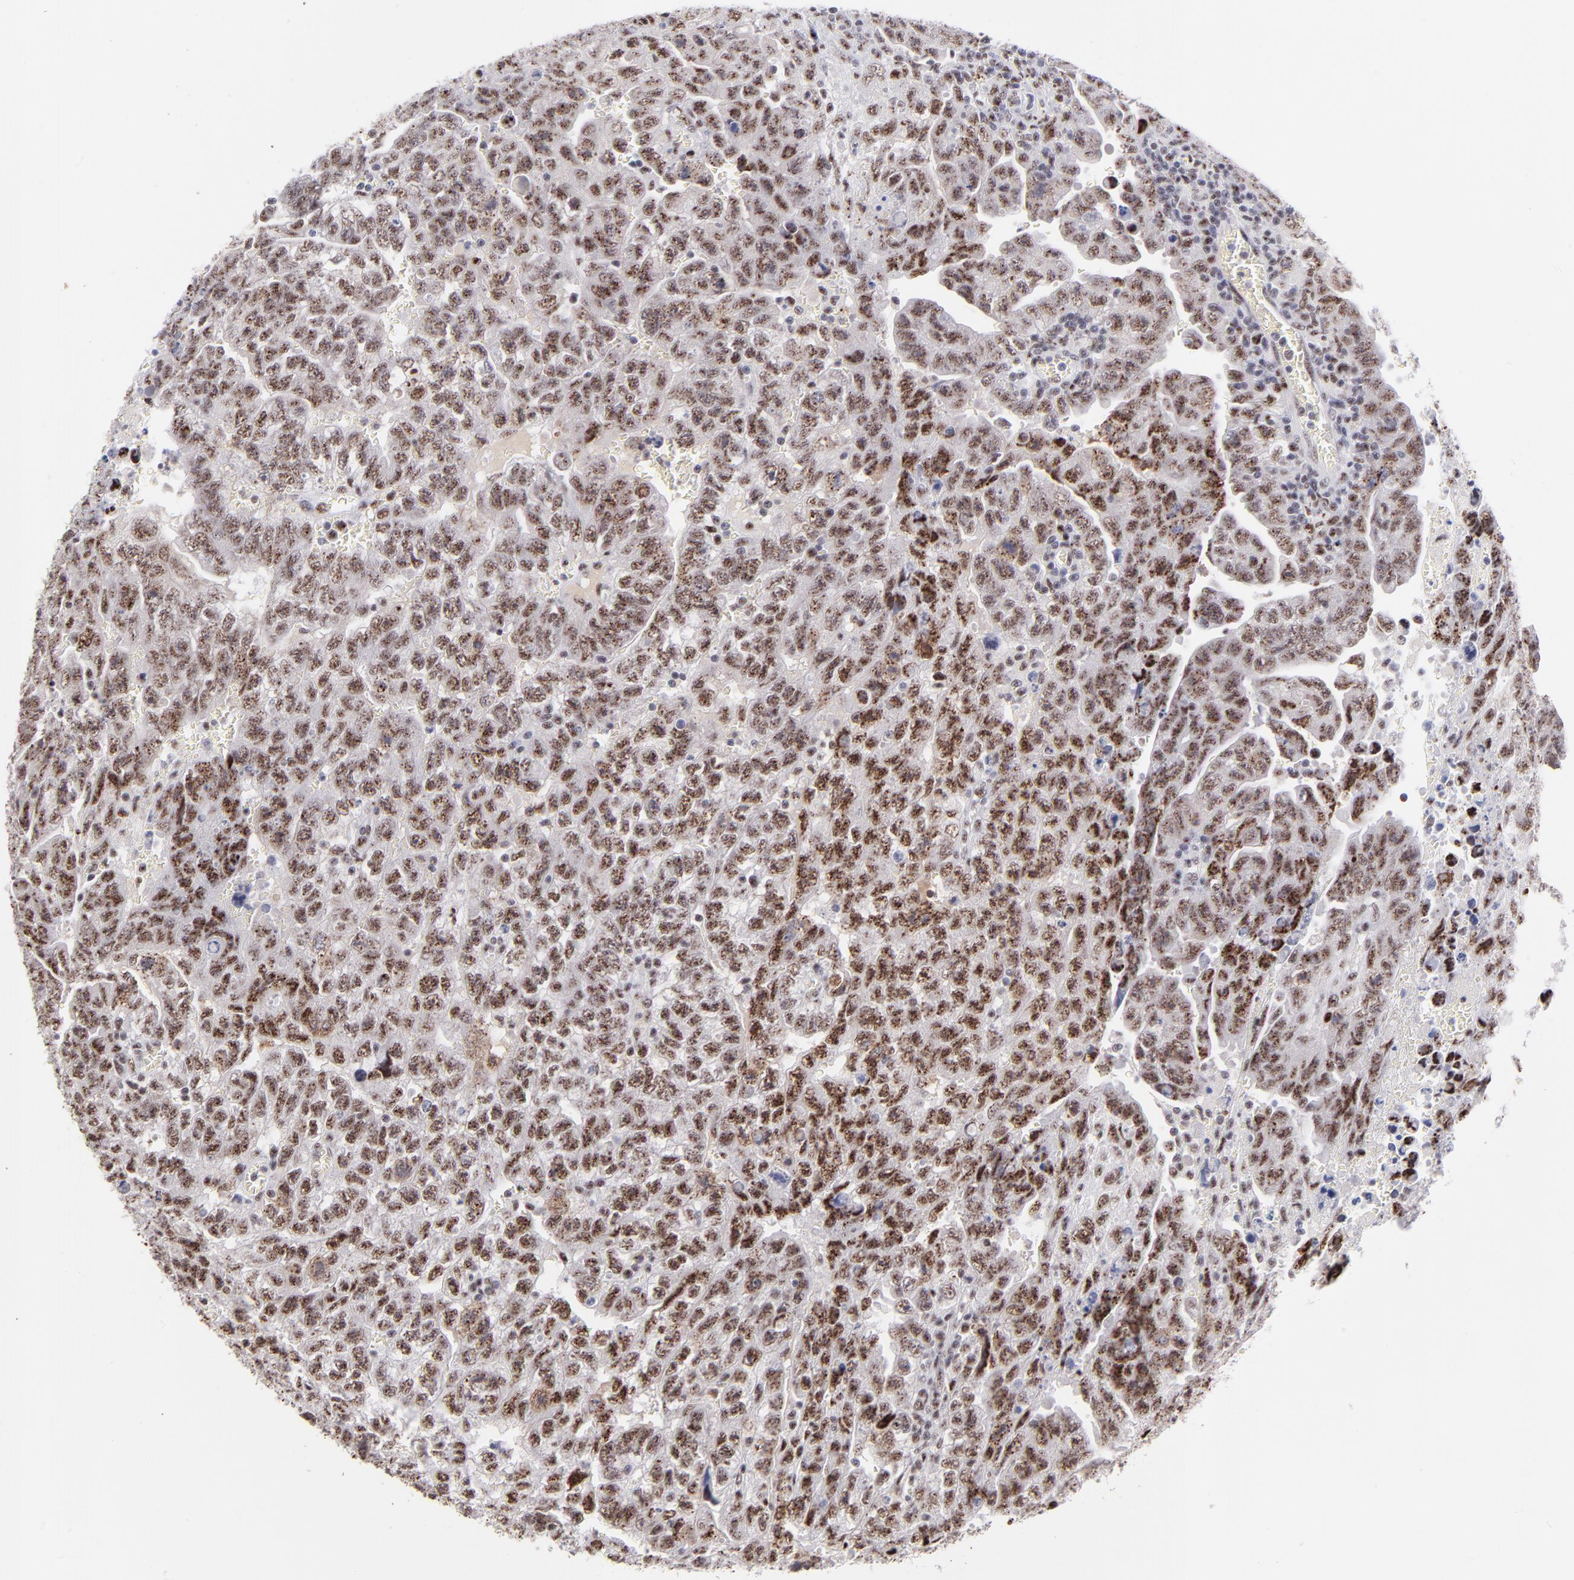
{"staining": {"intensity": "moderate", "quantity": ">75%", "location": "nuclear"}, "tissue": "testis cancer", "cell_type": "Tumor cells", "image_type": "cancer", "snomed": [{"axis": "morphology", "description": "Carcinoma, Embryonal, NOS"}, {"axis": "topography", "description": "Testis"}], "caption": "Human testis cancer (embryonal carcinoma) stained with a protein marker exhibits moderate staining in tumor cells.", "gene": "CDC25C", "patient": {"sex": "male", "age": 28}}